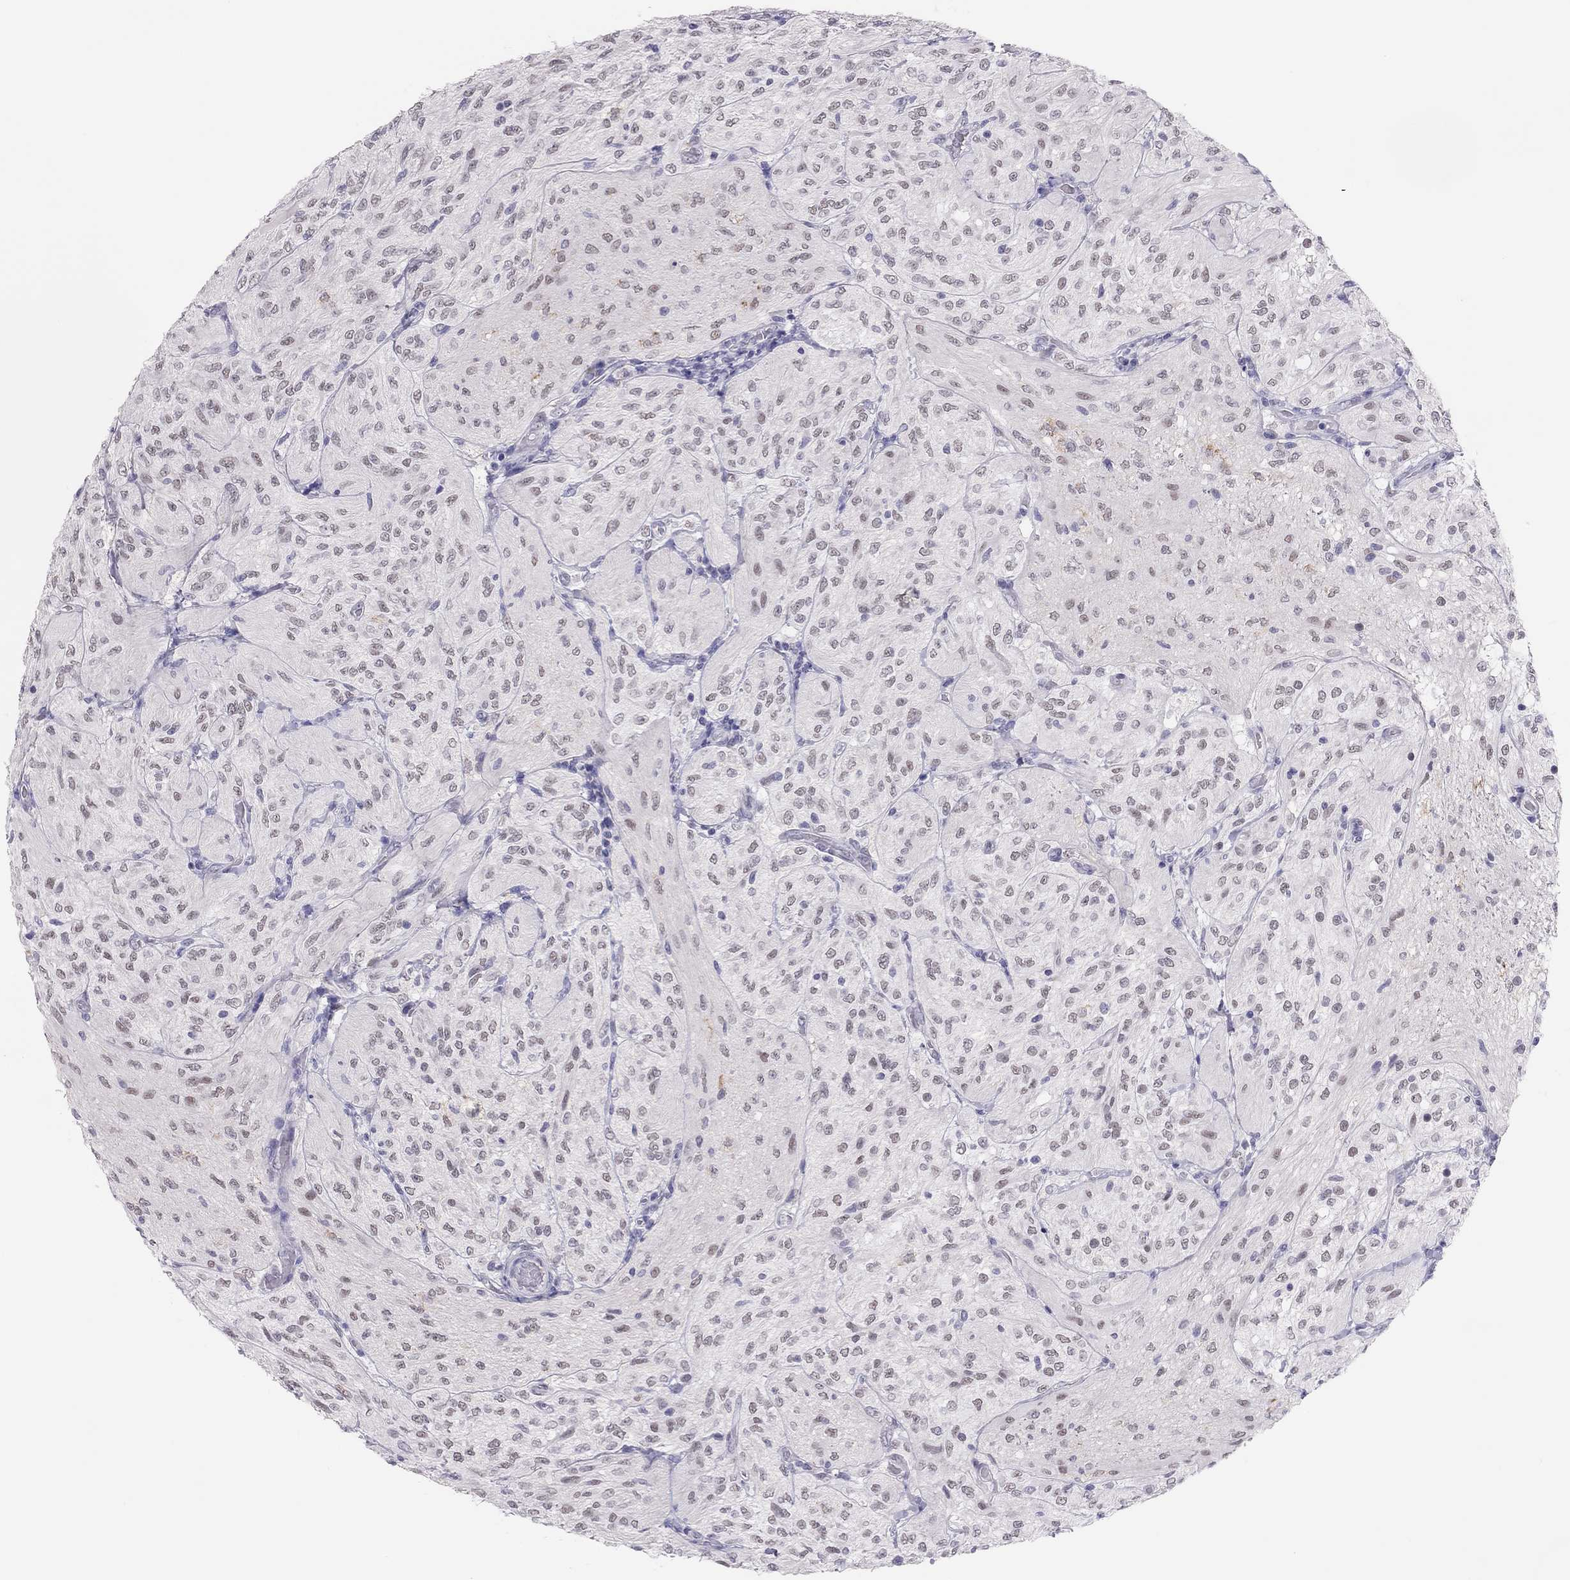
{"staining": {"intensity": "negative", "quantity": "none", "location": "none"}, "tissue": "glioma", "cell_type": "Tumor cells", "image_type": "cancer", "snomed": [{"axis": "morphology", "description": "Glioma, malignant, Low grade"}, {"axis": "topography", "description": "Brain"}], "caption": "Immunohistochemistry (IHC) of human malignant low-grade glioma demonstrates no expression in tumor cells.", "gene": "PHOX2A", "patient": {"sex": "male", "age": 3}}